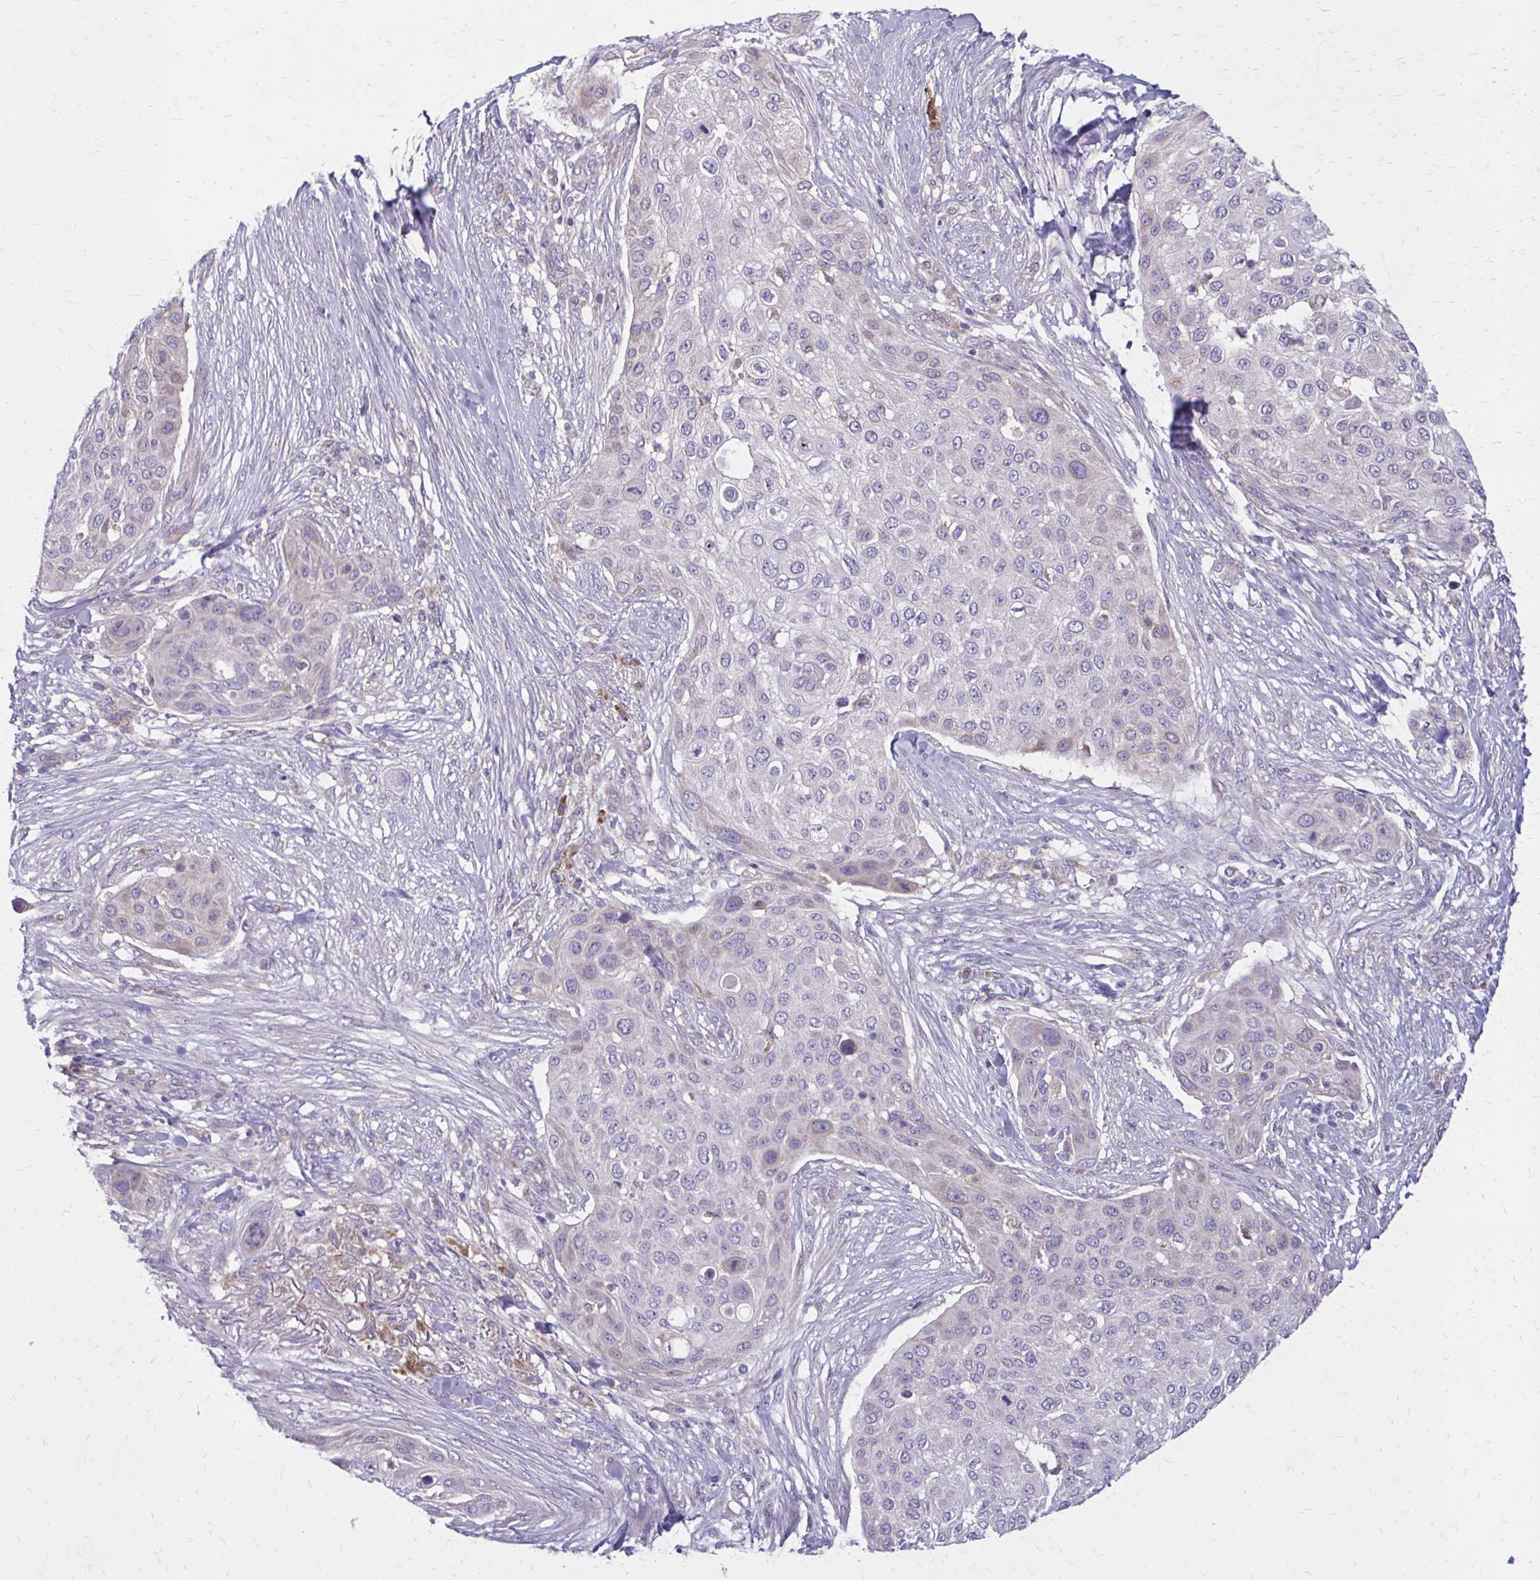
{"staining": {"intensity": "negative", "quantity": "none", "location": "none"}, "tissue": "skin cancer", "cell_type": "Tumor cells", "image_type": "cancer", "snomed": [{"axis": "morphology", "description": "Squamous cell carcinoma, NOS"}, {"axis": "topography", "description": "Skin"}], "caption": "This image is of skin cancer stained with IHC to label a protein in brown with the nuclei are counter-stained blue. There is no positivity in tumor cells. The staining is performed using DAB (3,3'-diaminobenzidine) brown chromogen with nuclei counter-stained in using hematoxylin.", "gene": "CEMP1", "patient": {"sex": "female", "age": 87}}